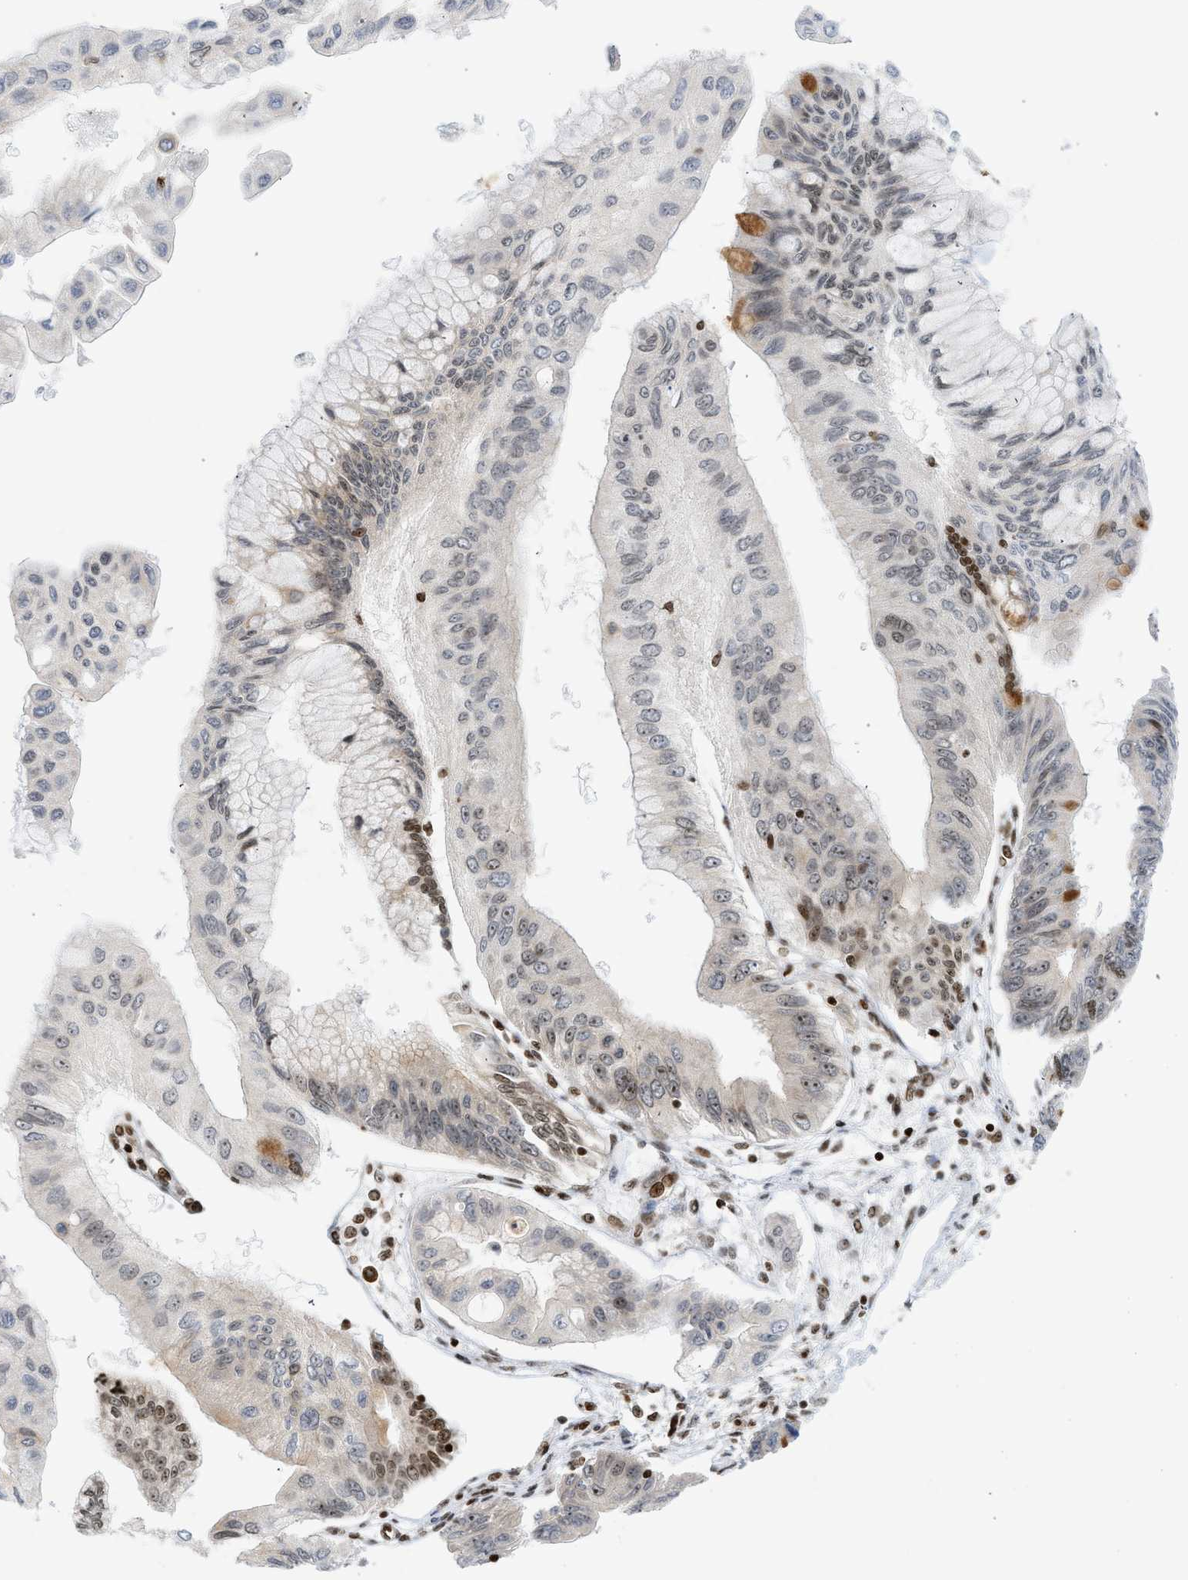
{"staining": {"intensity": "moderate", "quantity": "<25%", "location": "nuclear"}, "tissue": "pancreatic cancer", "cell_type": "Tumor cells", "image_type": "cancer", "snomed": [{"axis": "morphology", "description": "Adenocarcinoma, NOS"}, {"axis": "topography", "description": "Pancreas"}], "caption": "Pancreatic cancer stained with immunohistochemistry (IHC) demonstrates moderate nuclear expression in about <25% of tumor cells.", "gene": "ZNF22", "patient": {"sex": "female", "age": 77}}